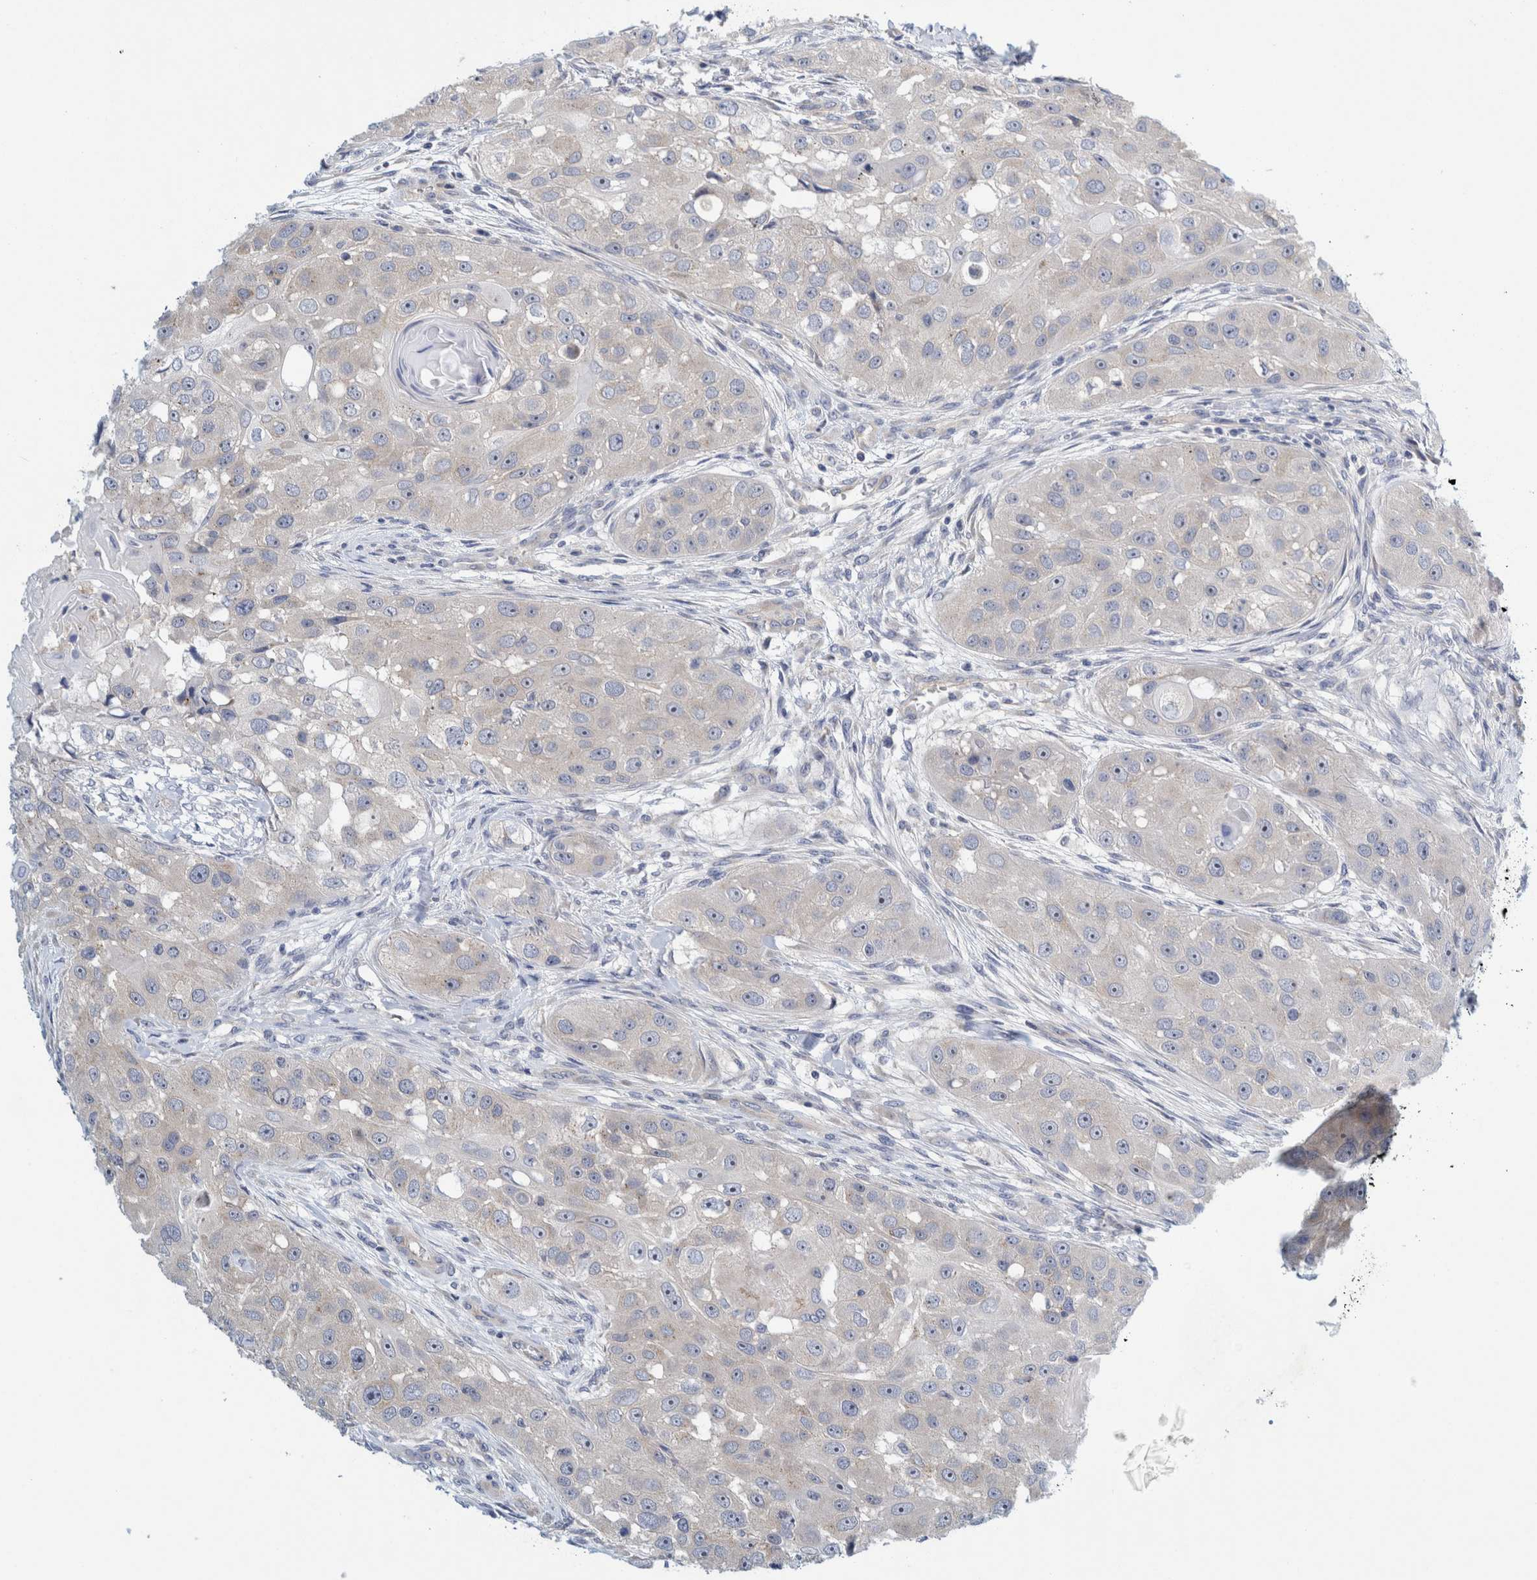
{"staining": {"intensity": "negative", "quantity": "none", "location": "none"}, "tissue": "head and neck cancer", "cell_type": "Tumor cells", "image_type": "cancer", "snomed": [{"axis": "morphology", "description": "Normal tissue, NOS"}, {"axis": "morphology", "description": "Squamous cell carcinoma, NOS"}, {"axis": "topography", "description": "Skeletal muscle"}, {"axis": "topography", "description": "Head-Neck"}], "caption": "IHC image of head and neck cancer (squamous cell carcinoma) stained for a protein (brown), which exhibits no expression in tumor cells. (DAB (3,3'-diaminobenzidine) IHC visualized using brightfield microscopy, high magnification).", "gene": "ZNF324B", "patient": {"sex": "male", "age": 51}}